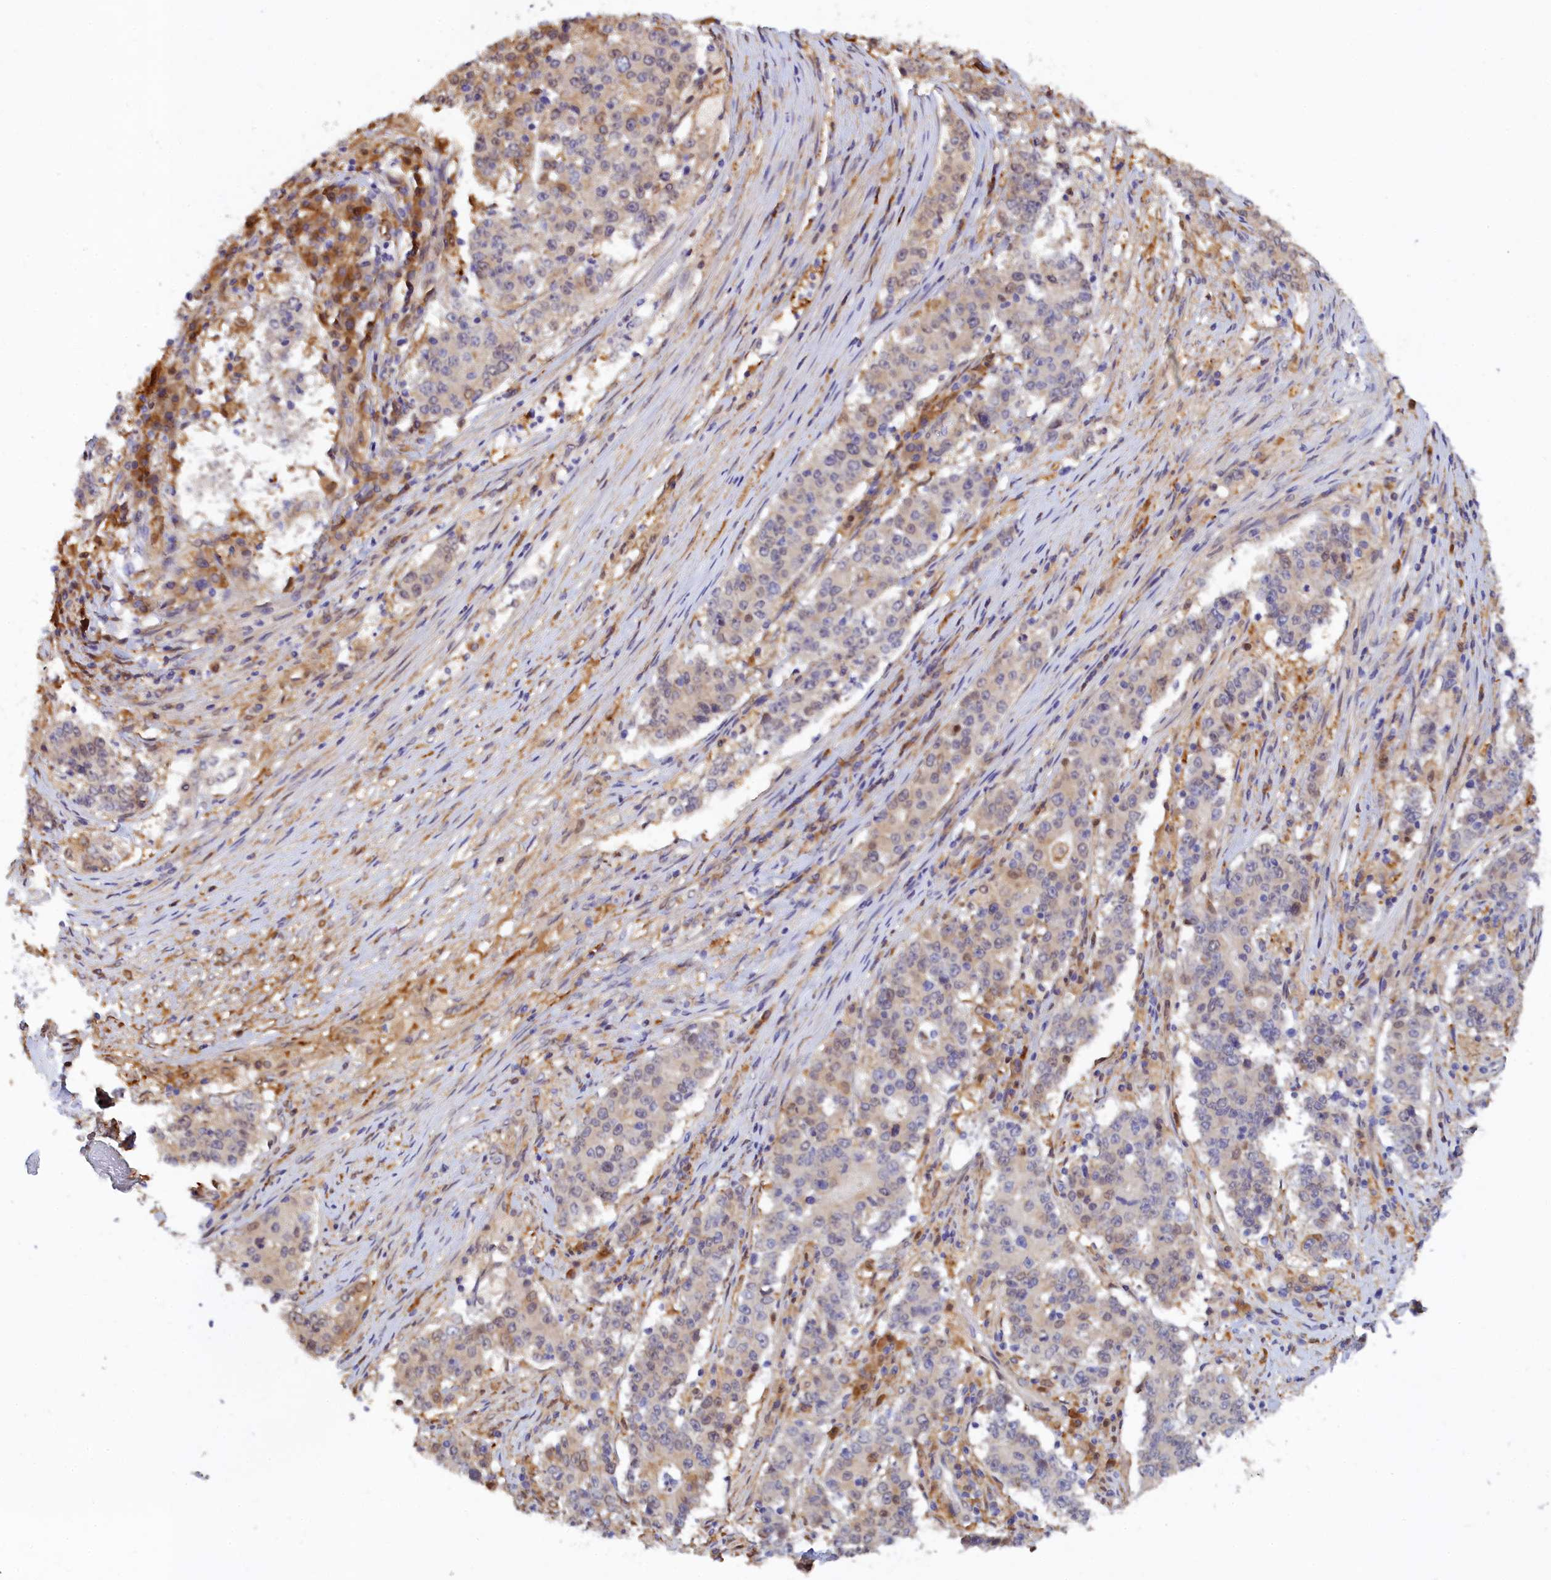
{"staining": {"intensity": "weak", "quantity": "<25%", "location": "cytoplasmic/membranous,nuclear"}, "tissue": "stomach cancer", "cell_type": "Tumor cells", "image_type": "cancer", "snomed": [{"axis": "morphology", "description": "Adenocarcinoma, NOS"}, {"axis": "topography", "description": "Stomach"}], "caption": "Stomach cancer was stained to show a protein in brown. There is no significant staining in tumor cells.", "gene": "SPATA5L1", "patient": {"sex": "male", "age": 59}}